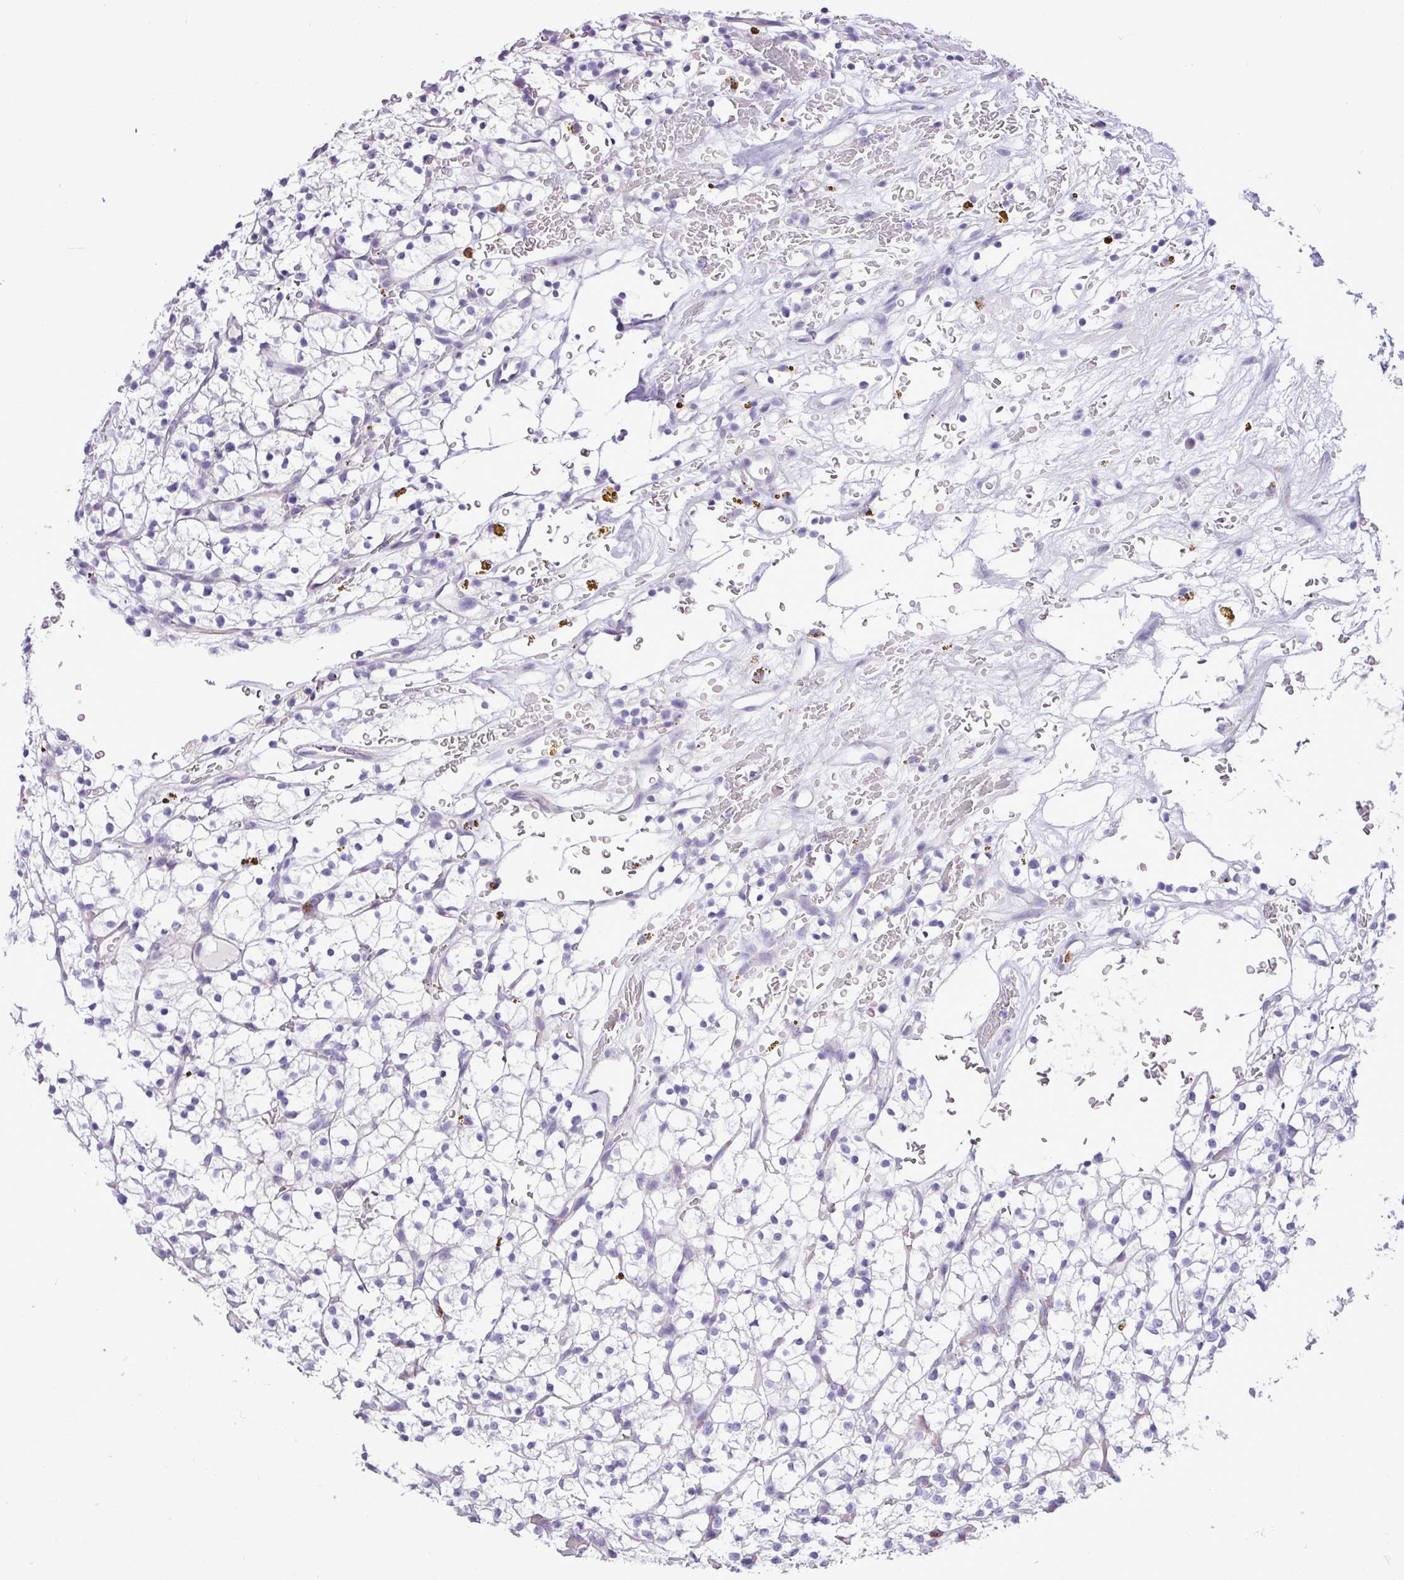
{"staining": {"intensity": "negative", "quantity": "none", "location": "none"}, "tissue": "renal cancer", "cell_type": "Tumor cells", "image_type": "cancer", "snomed": [{"axis": "morphology", "description": "Adenocarcinoma, NOS"}, {"axis": "topography", "description": "Kidney"}], "caption": "The image shows no significant positivity in tumor cells of renal cancer (adenocarcinoma).", "gene": "ZSCAN5A", "patient": {"sex": "female", "age": 64}}